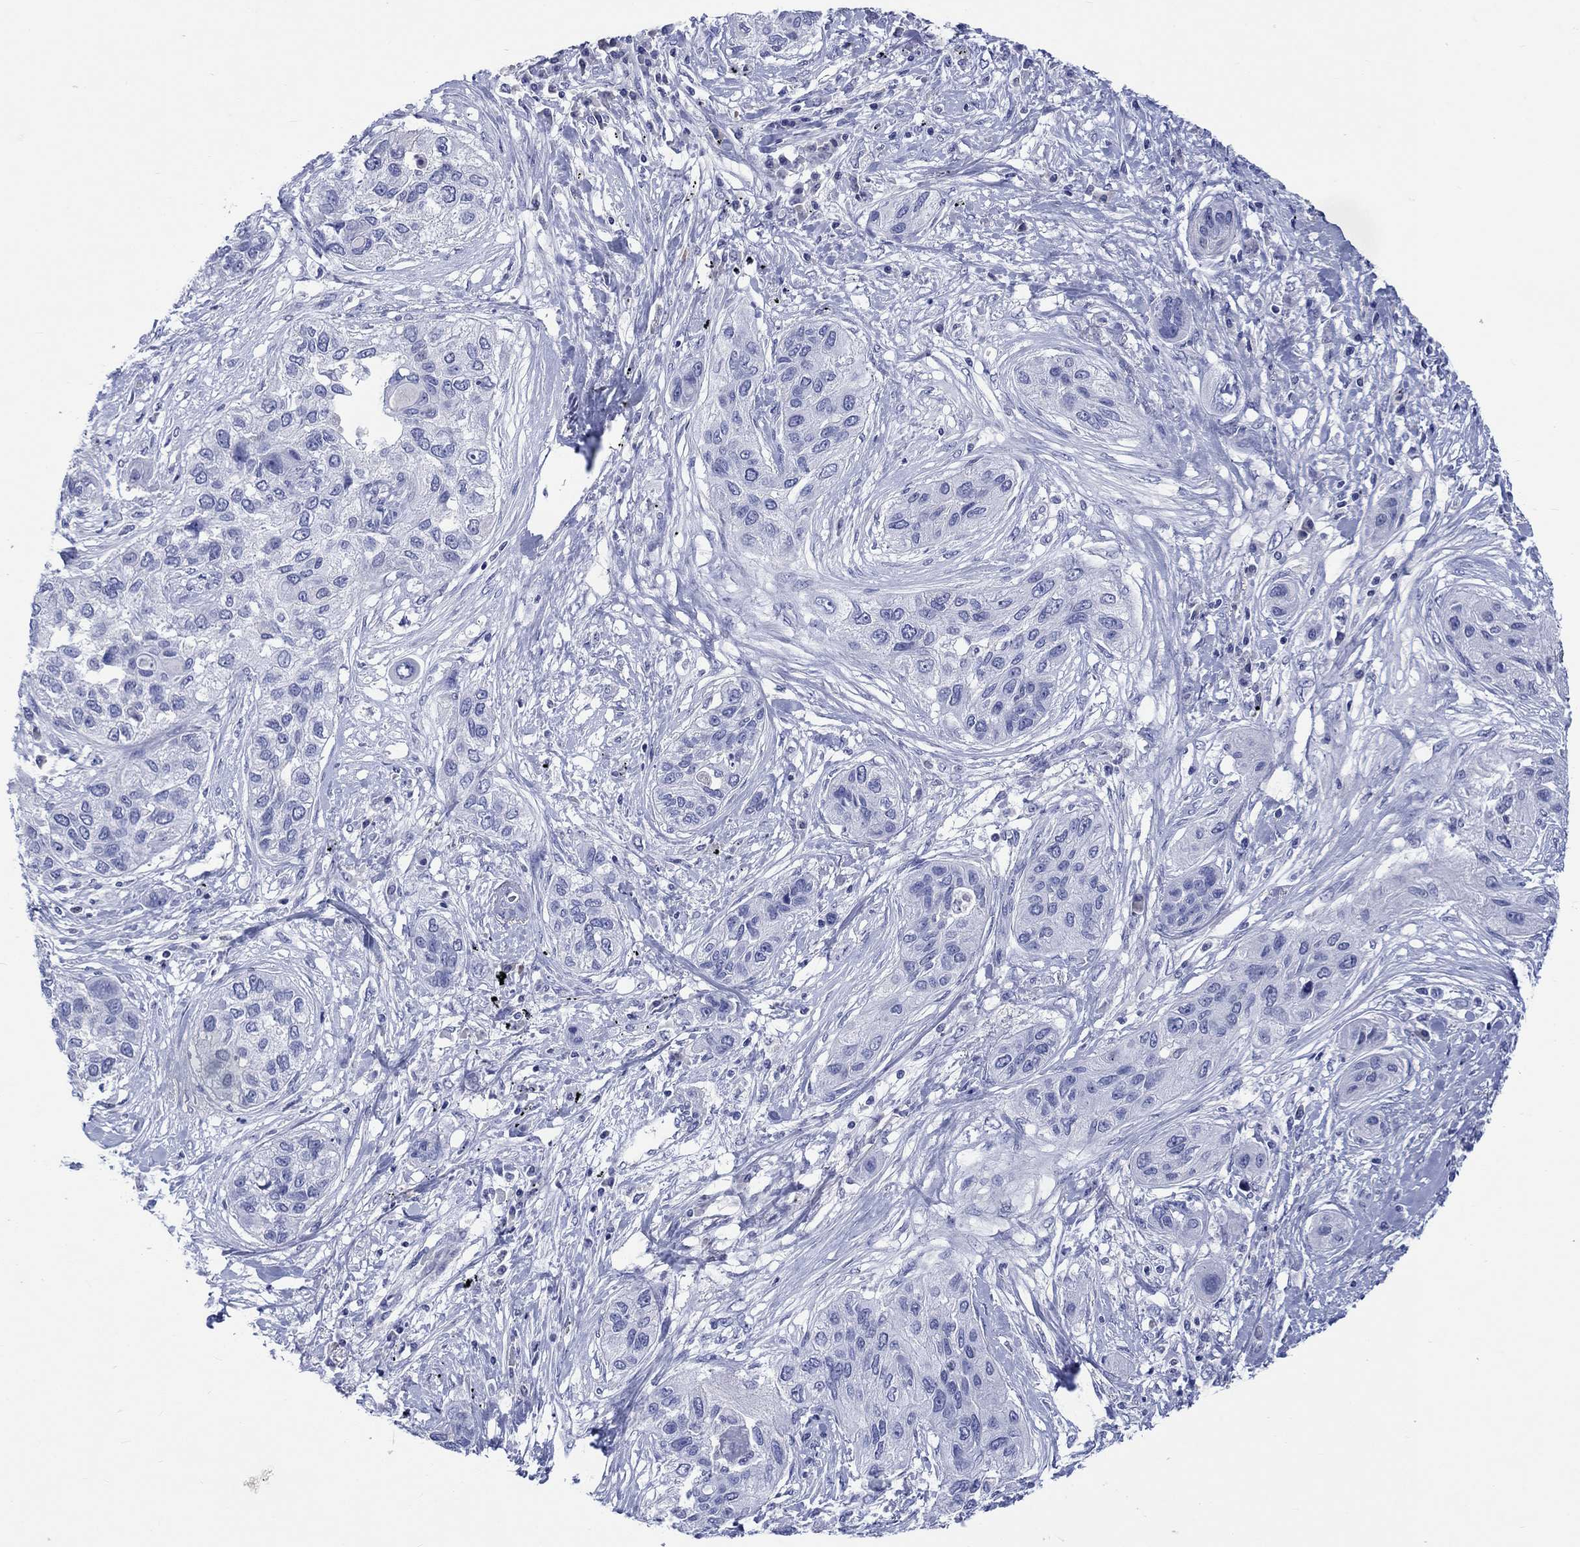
{"staining": {"intensity": "negative", "quantity": "none", "location": "none"}, "tissue": "lung cancer", "cell_type": "Tumor cells", "image_type": "cancer", "snomed": [{"axis": "morphology", "description": "Squamous cell carcinoma, NOS"}, {"axis": "topography", "description": "Lung"}], "caption": "Lung squamous cell carcinoma stained for a protein using IHC exhibits no expression tumor cells.", "gene": "CACNG3", "patient": {"sex": "female", "age": 70}}